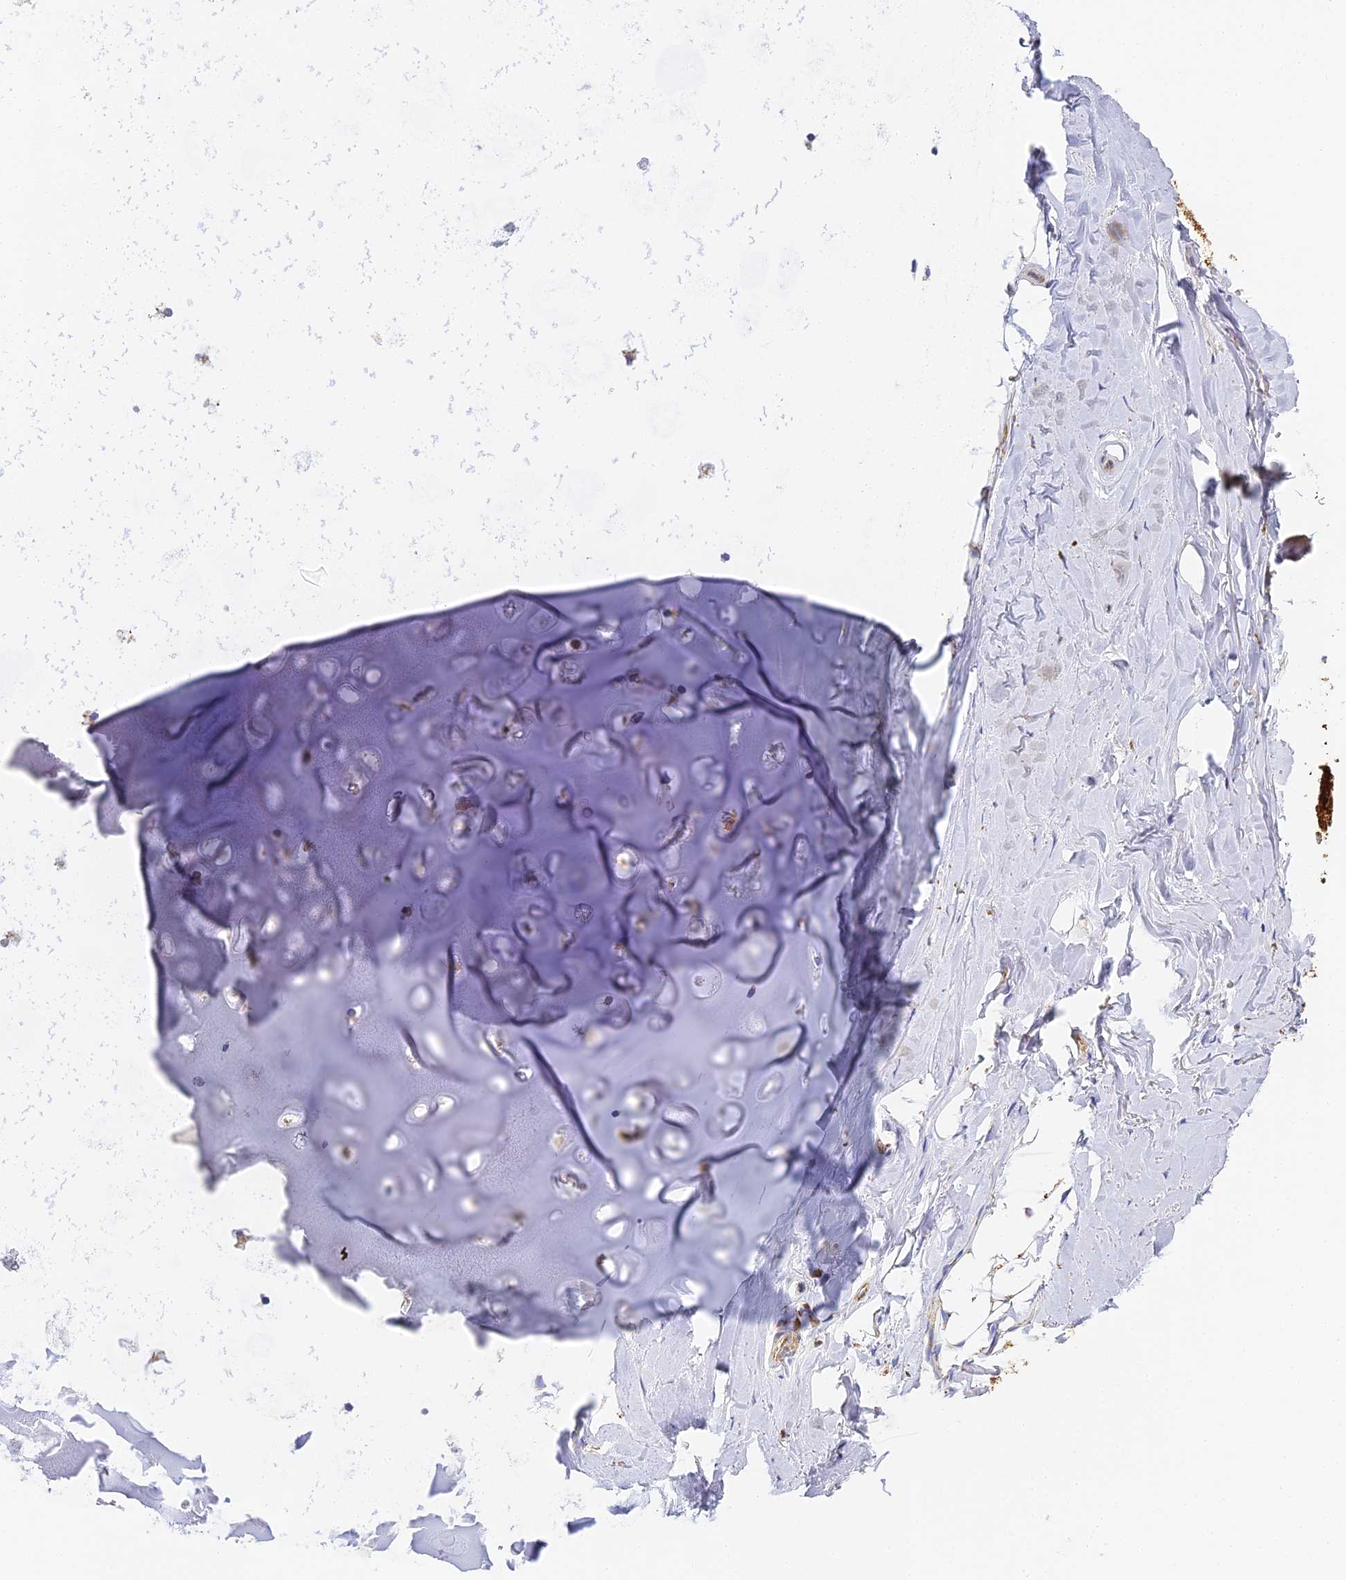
{"staining": {"intensity": "moderate", "quantity": "<25%", "location": "cytoplasmic/membranous"}, "tissue": "adipose tissue", "cell_type": "Adipocytes", "image_type": "normal", "snomed": [{"axis": "morphology", "description": "Normal tissue, NOS"}, {"axis": "topography", "description": "Lymph node"}, {"axis": "topography", "description": "Bronchus"}], "caption": "Protein positivity by IHC reveals moderate cytoplasmic/membranous expression in approximately <25% of adipocytes in normal adipose tissue.", "gene": "COX6C", "patient": {"sex": "male", "age": 63}}